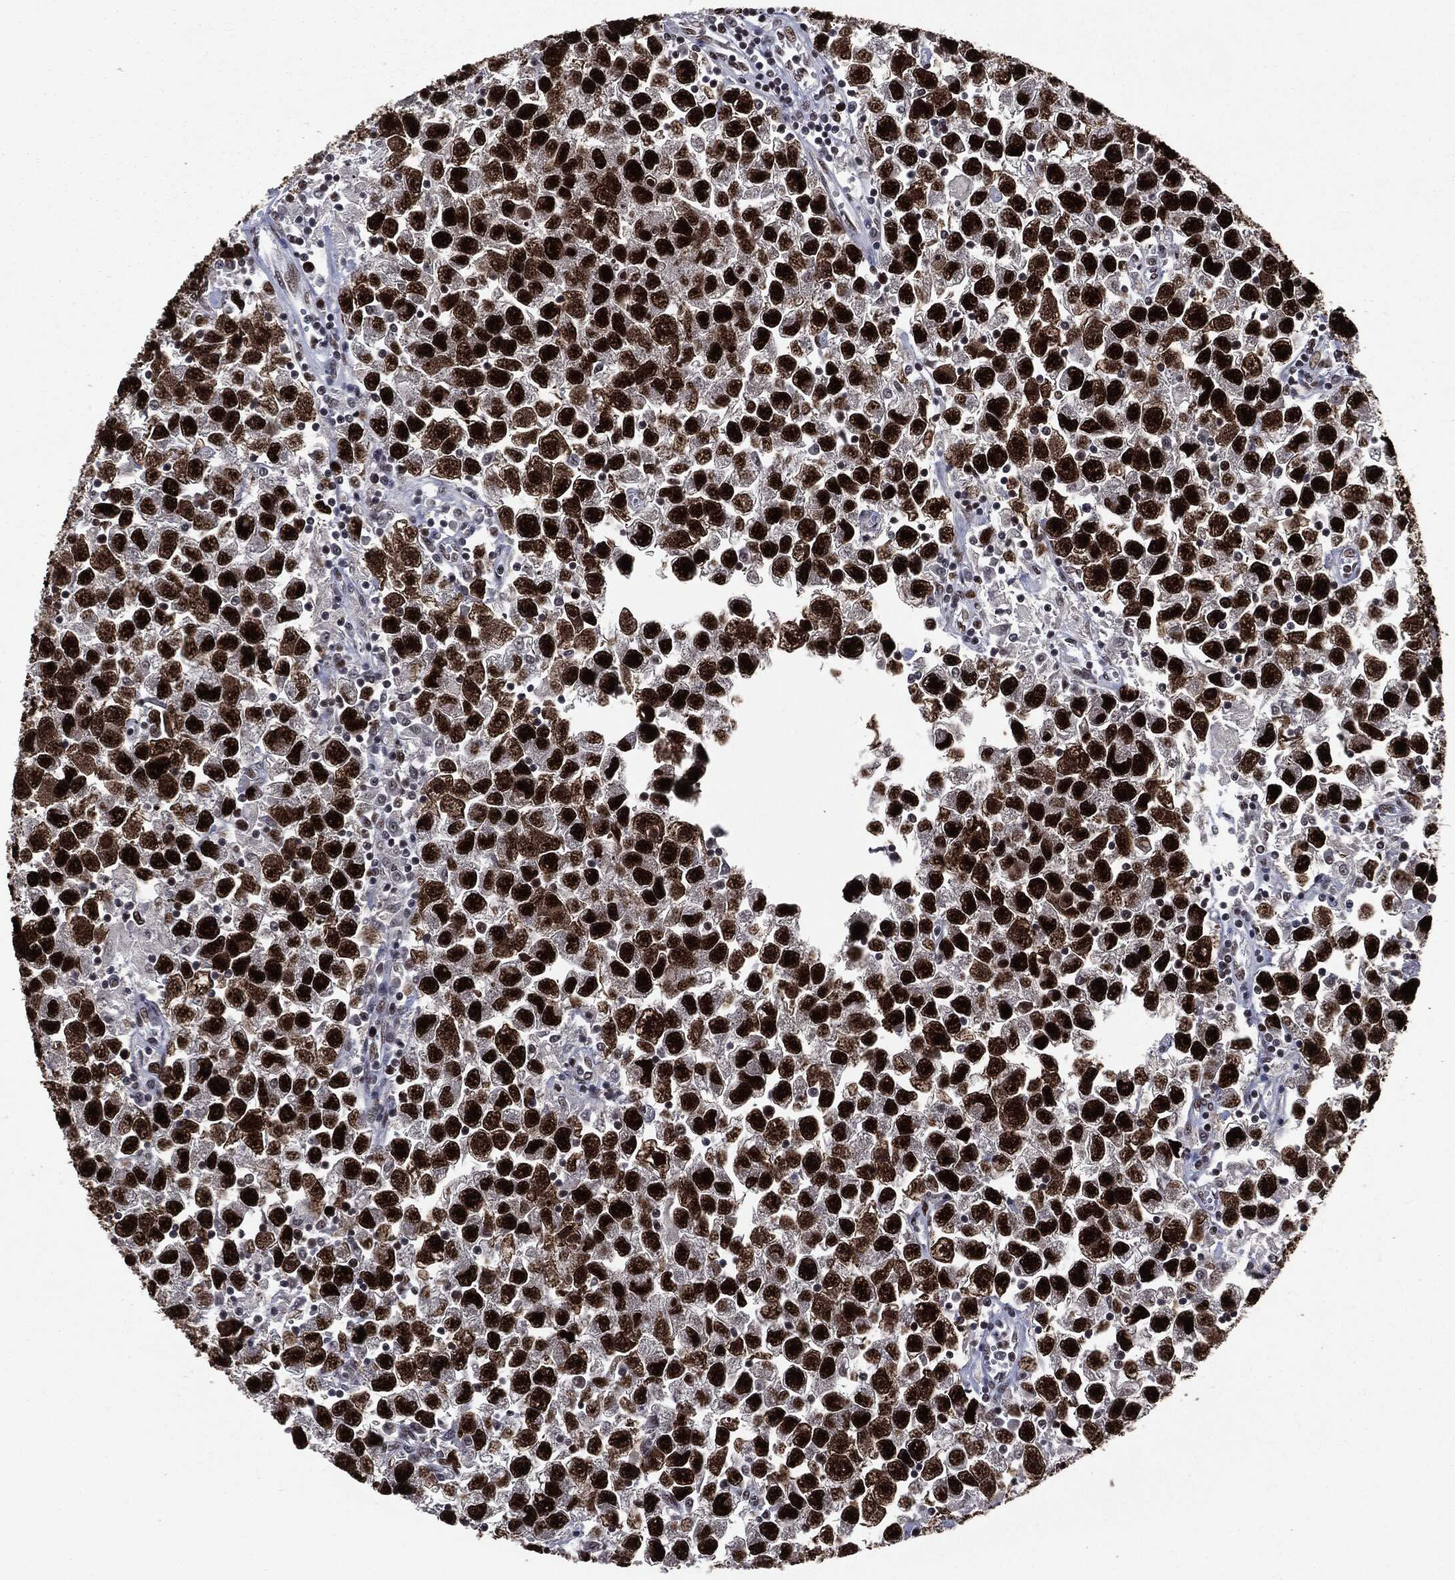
{"staining": {"intensity": "strong", "quantity": ">75%", "location": "nuclear"}, "tissue": "testis cancer", "cell_type": "Tumor cells", "image_type": "cancer", "snomed": [{"axis": "morphology", "description": "Seminoma, NOS"}, {"axis": "topography", "description": "Testis"}], "caption": "Strong nuclear expression is present in about >75% of tumor cells in testis cancer.", "gene": "MSH2", "patient": {"sex": "male", "age": 26}}